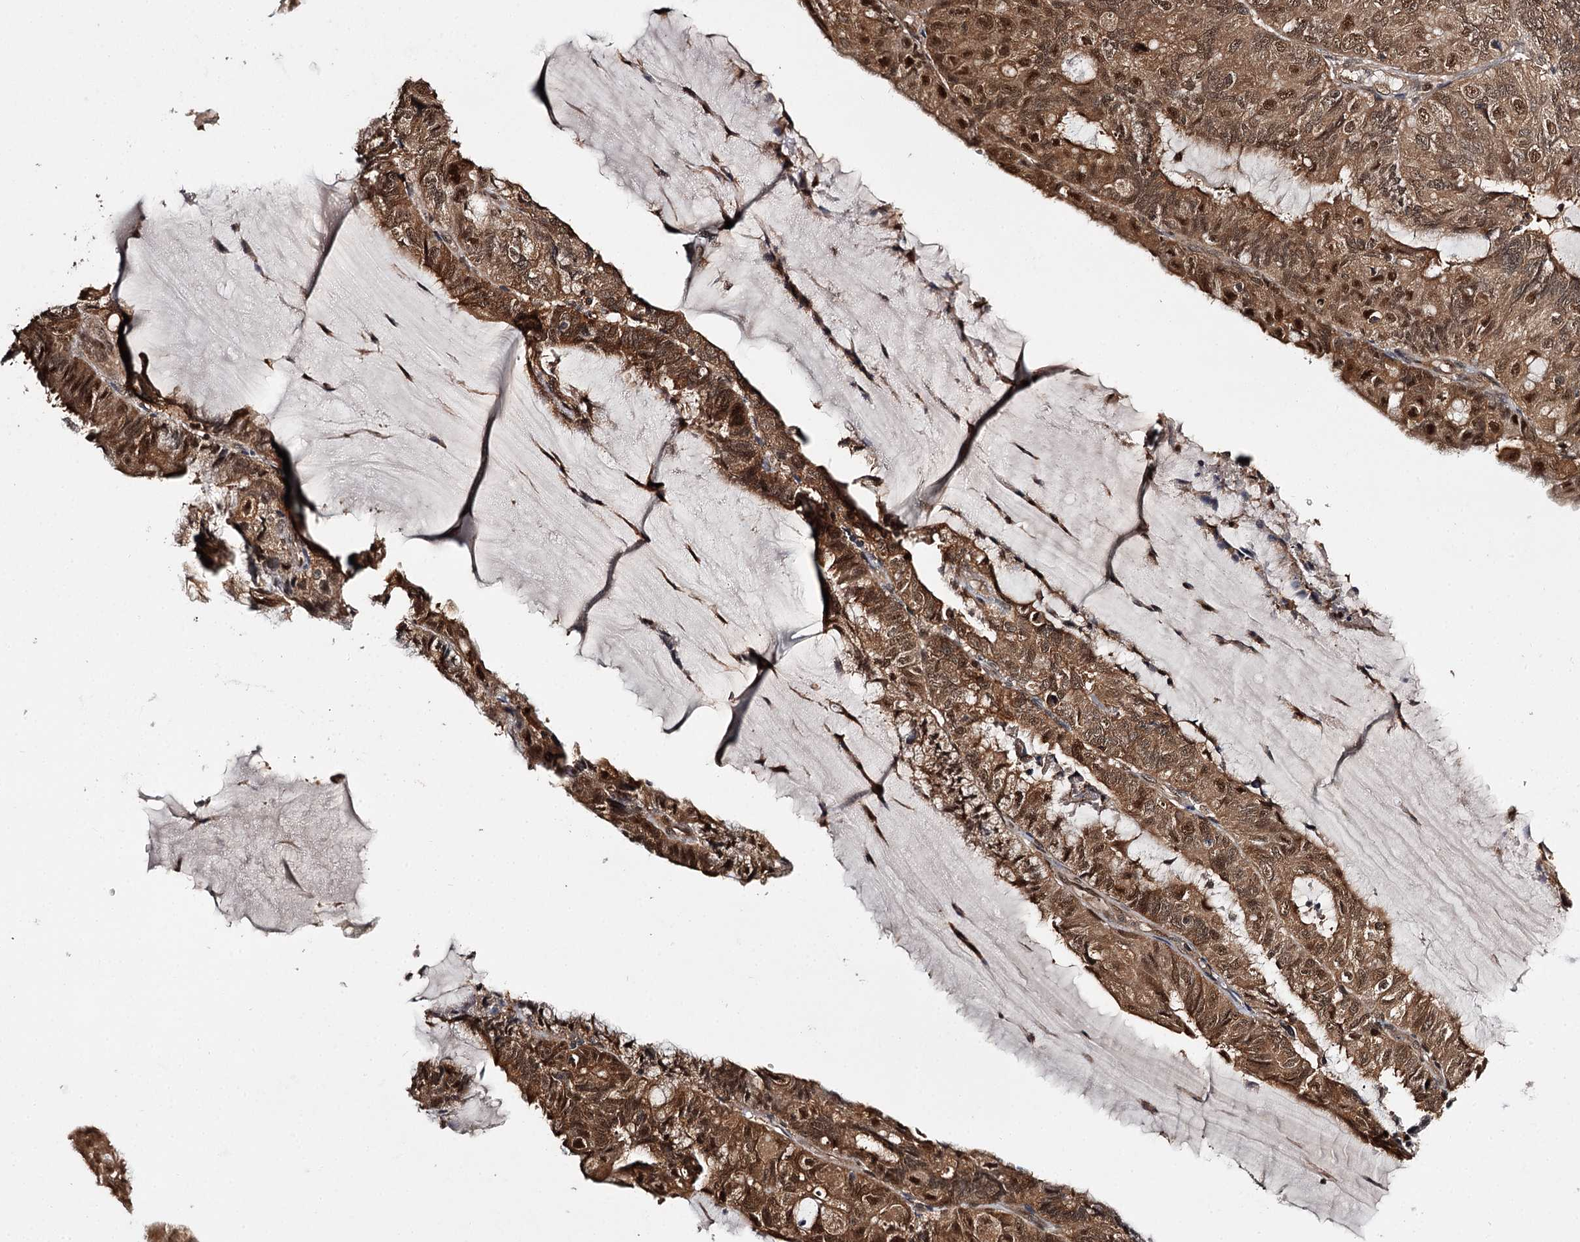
{"staining": {"intensity": "moderate", "quantity": ">75%", "location": "cytoplasmic/membranous,nuclear"}, "tissue": "endometrial cancer", "cell_type": "Tumor cells", "image_type": "cancer", "snomed": [{"axis": "morphology", "description": "Adenocarcinoma, NOS"}, {"axis": "topography", "description": "Endometrium"}], "caption": "The photomicrograph exhibits a brown stain indicating the presence of a protein in the cytoplasmic/membranous and nuclear of tumor cells in endometrial cancer (adenocarcinoma). The staining was performed using DAB (3,3'-diaminobenzidine), with brown indicating positive protein expression. Nuclei are stained blue with hematoxylin.", "gene": "N6AMT1", "patient": {"sex": "female", "age": 81}}